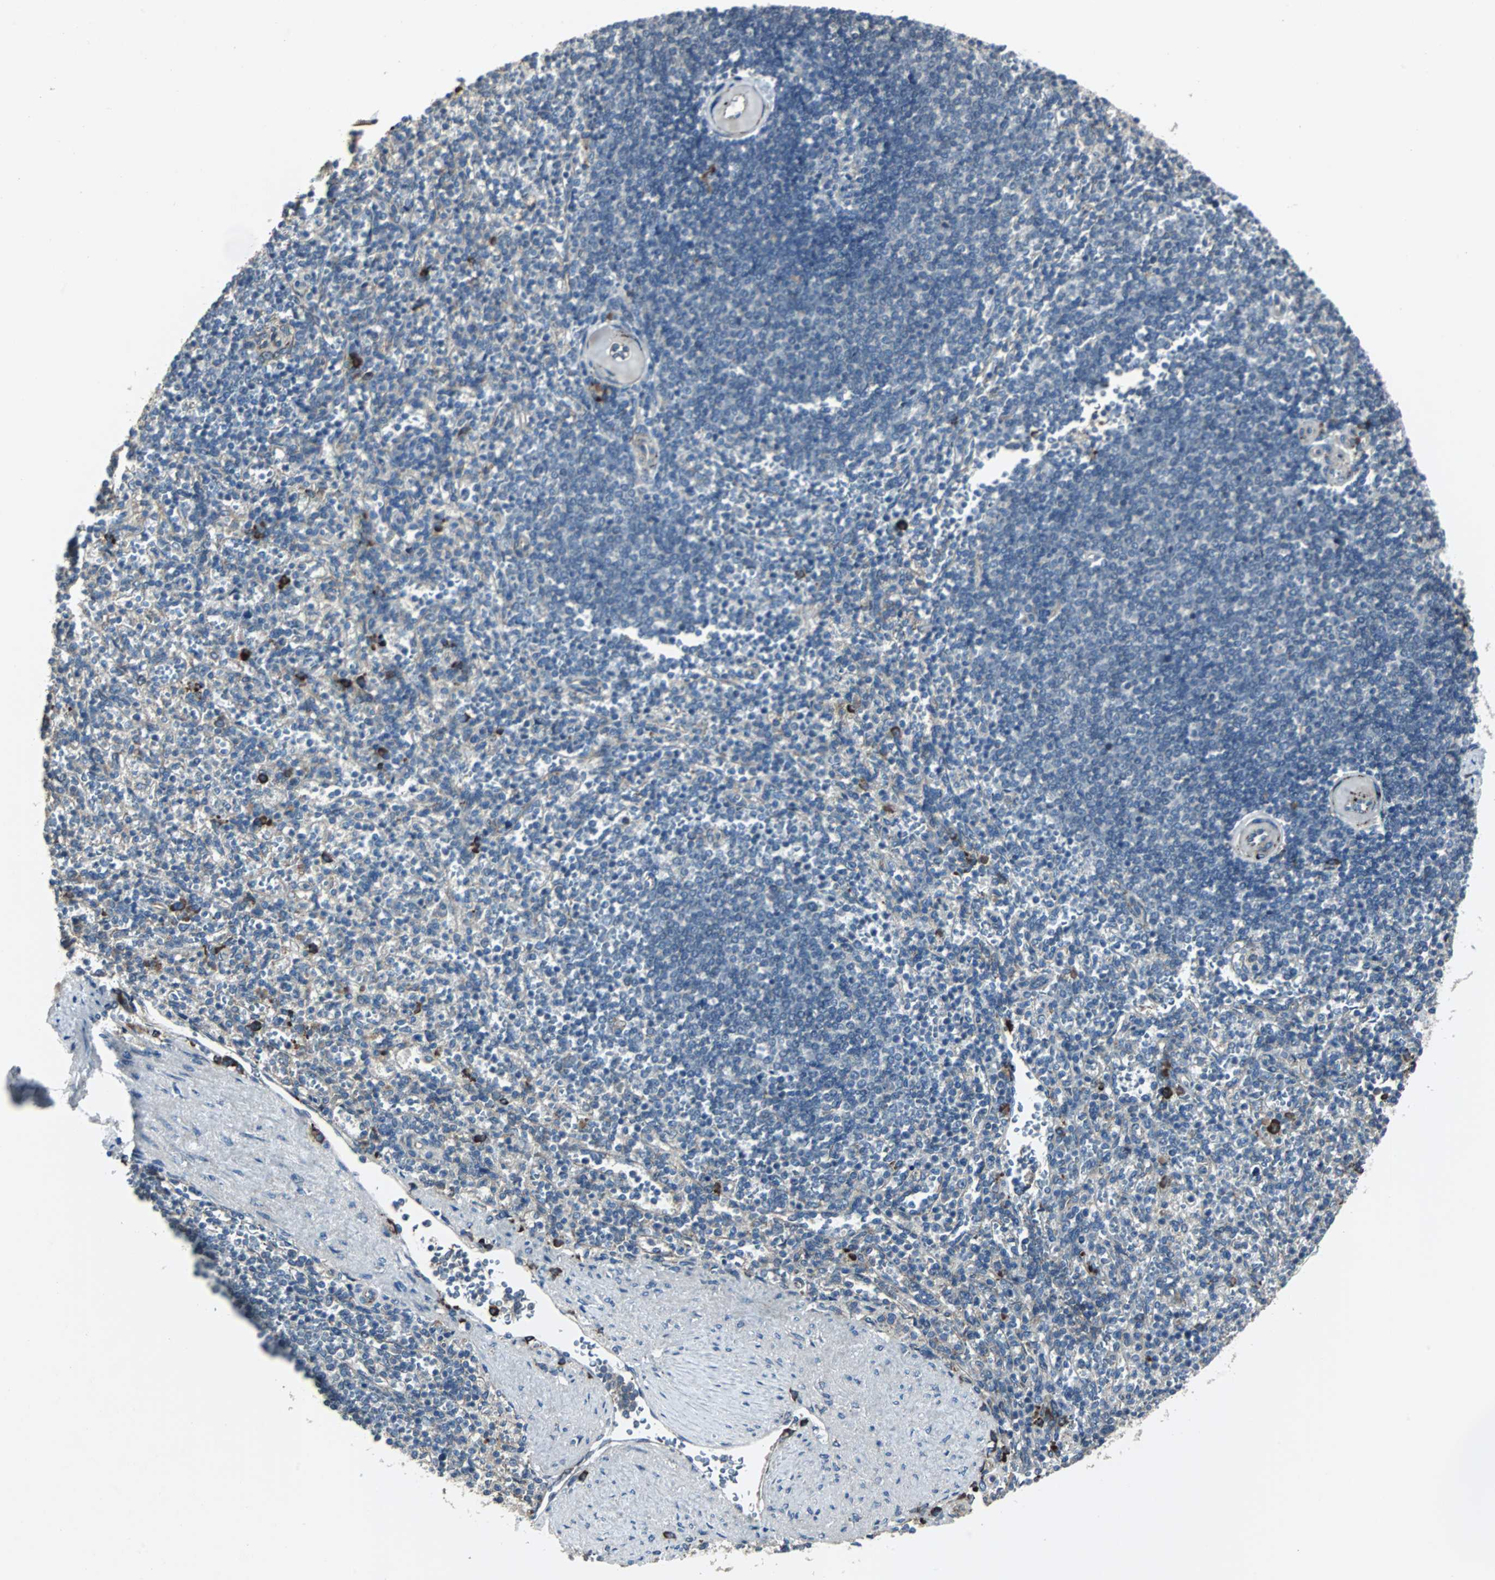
{"staining": {"intensity": "strong", "quantity": "<25%", "location": "cytoplasmic/membranous"}, "tissue": "spleen", "cell_type": "Cells in red pulp", "image_type": "normal", "snomed": [{"axis": "morphology", "description": "Normal tissue, NOS"}, {"axis": "topography", "description": "Spleen"}], "caption": "A brown stain labels strong cytoplasmic/membranous expression of a protein in cells in red pulp of normal human spleen.", "gene": "CHP1", "patient": {"sex": "female", "age": 74}}